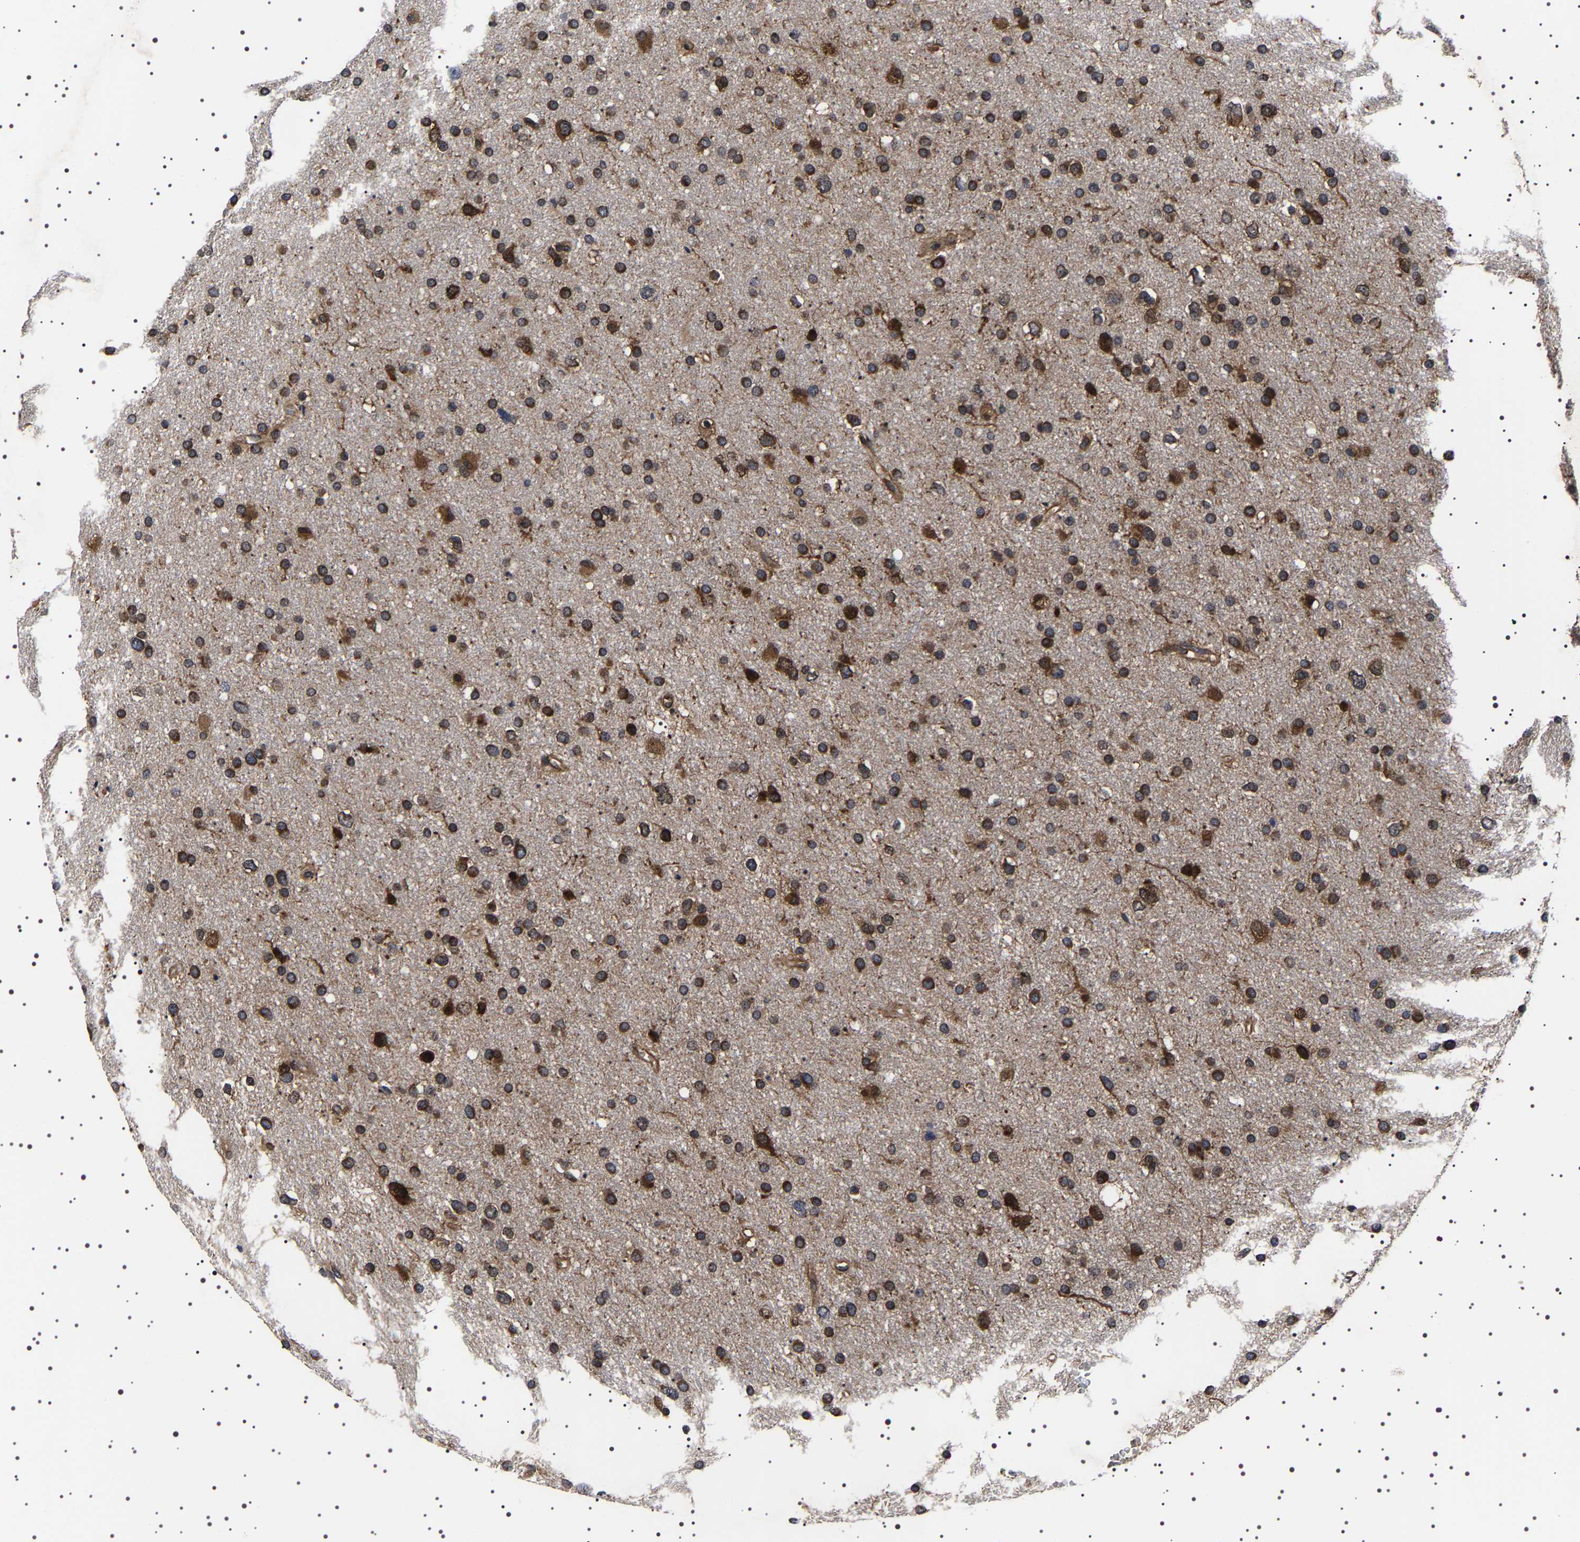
{"staining": {"intensity": "strong", "quantity": ">75%", "location": "cytoplasmic/membranous"}, "tissue": "glioma", "cell_type": "Tumor cells", "image_type": "cancer", "snomed": [{"axis": "morphology", "description": "Glioma, malignant, Low grade"}, {"axis": "topography", "description": "Brain"}], "caption": "Malignant glioma (low-grade) stained with DAB (3,3'-diaminobenzidine) immunohistochemistry (IHC) reveals high levels of strong cytoplasmic/membranous expression in approximately >75% of tumor cells. The protein of interest is stained brown, and the nuclei are stained in blue (DAB (3,3'-diaminobenzidine) IHC with brightfield microscopy, high magnification).", "gene": "DARS1", "patient": {"sex": "female", "age": 37}}